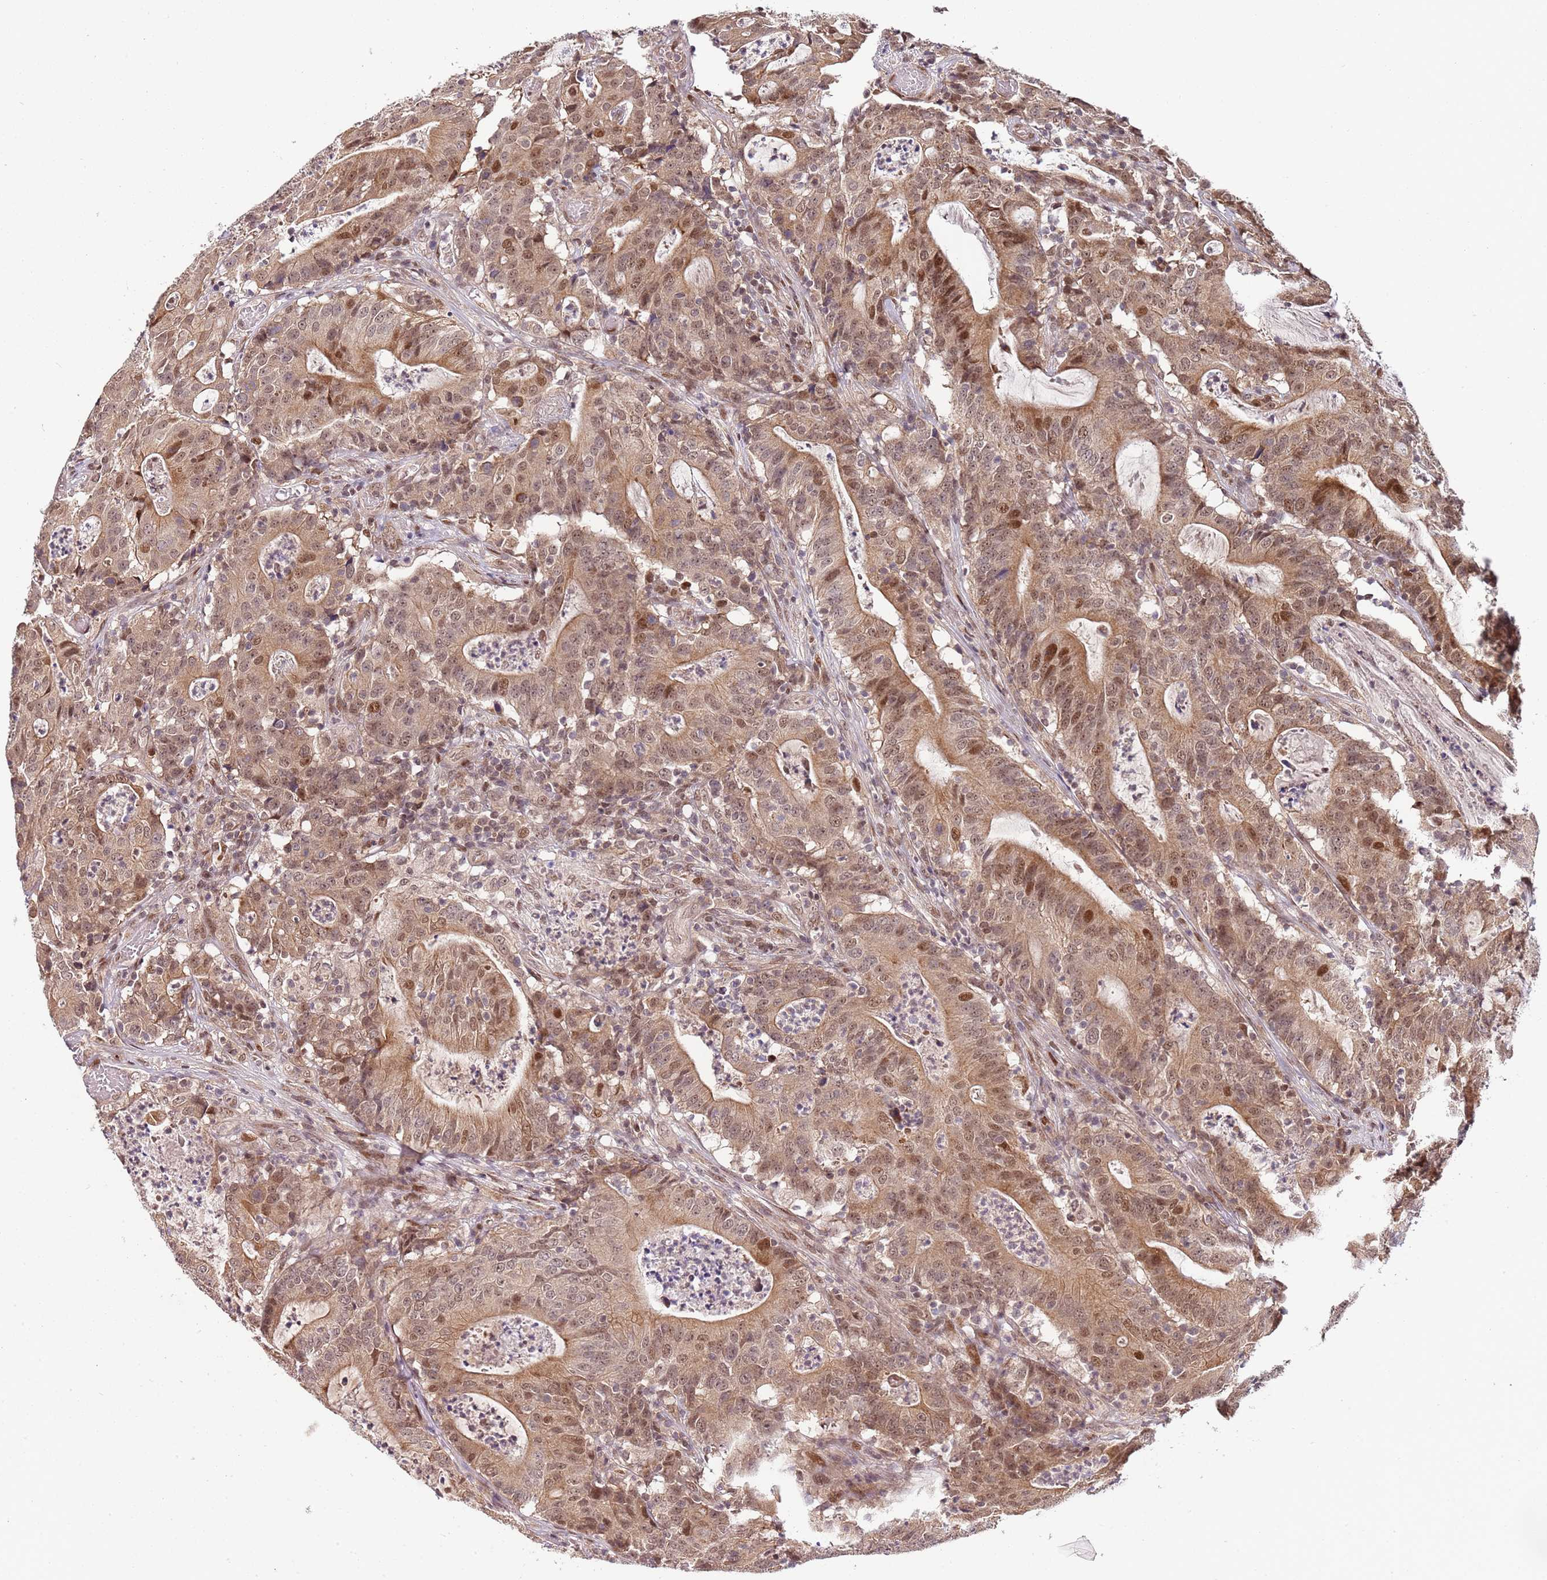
{"staining": {"intensity": "moderate", "quantity": ">75%", "location": "cytoplasmic/membranous,nuclear"}, "tissue": "colorectal cancer", "cell_type": "Tumor cells", "image_type": "cancer", "snomed": [{"axis": "morphology", "description": "Adenocarcinoma, NOS"}, {"axis": "topography", "description": "Colon"}], "caption": "Immunohistochemistry photomicrograph of human colorectal adenocarcinoma stained for a protein (brown), which reveals medium levels of moderate cytoplasmic/membranous and nuclear positivity in approximately >75% of tumor cells.", "gene": "EDC3", "patient": {"sex": "male", "age": 83}}